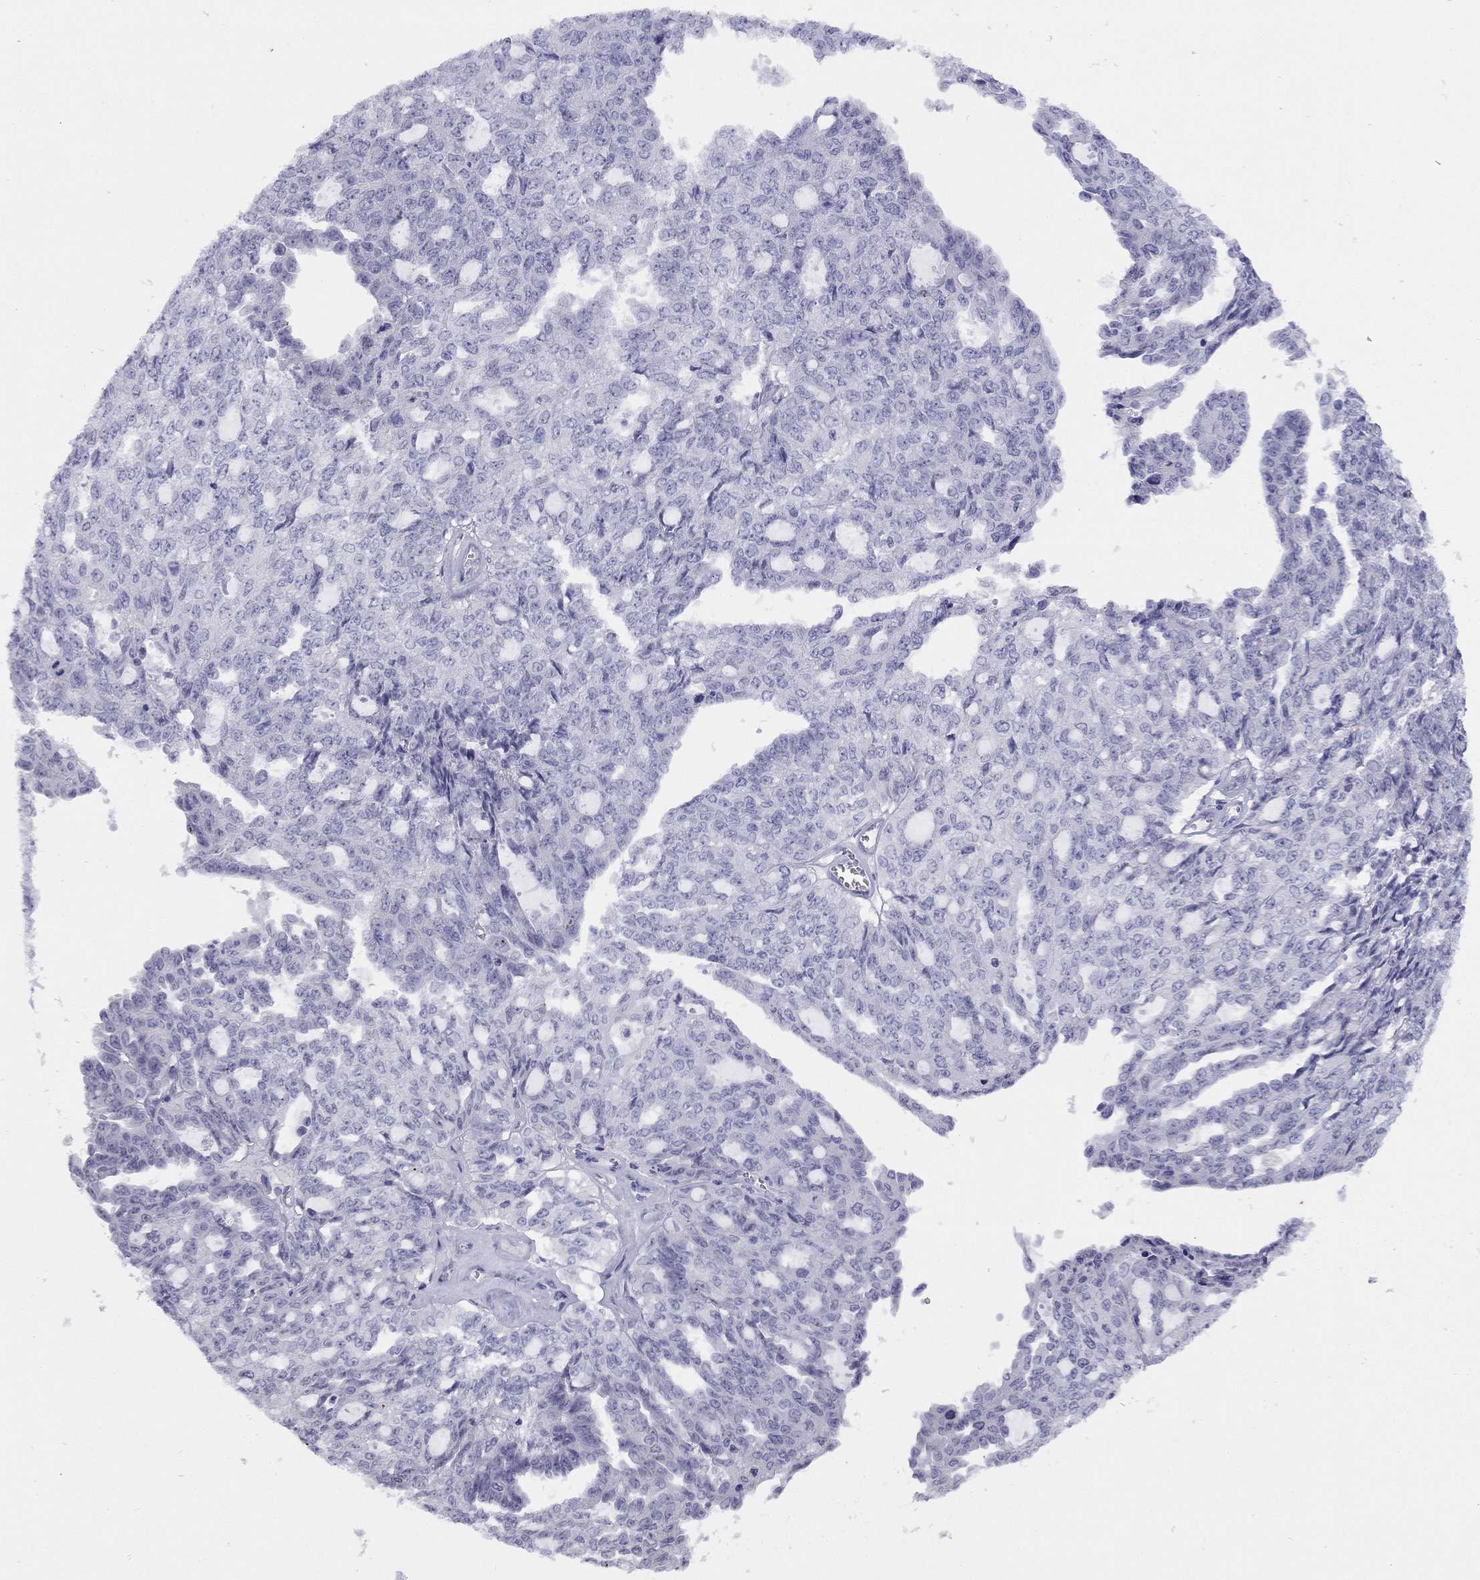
{"staining": {"intensity": "negative", "quantity": "none", "location": "none"}, "tissue": "ovarian cancer", "cell_type": "Tumor cells", "image_type": "cancer", "snomed": [{"axis": "morphology", "description": "Cystadenocarcinoma, serous, NOS"}, {"axis": "topography", "description": "Ovary"}], "caption": "Serous cystadenocarcinoma (ovarian) stained for a protein using immunohistochemistry (IHC) shows no staining tumor cells.", "gene": "LYAR", "patient": {"sex": "female", "age": 71}}